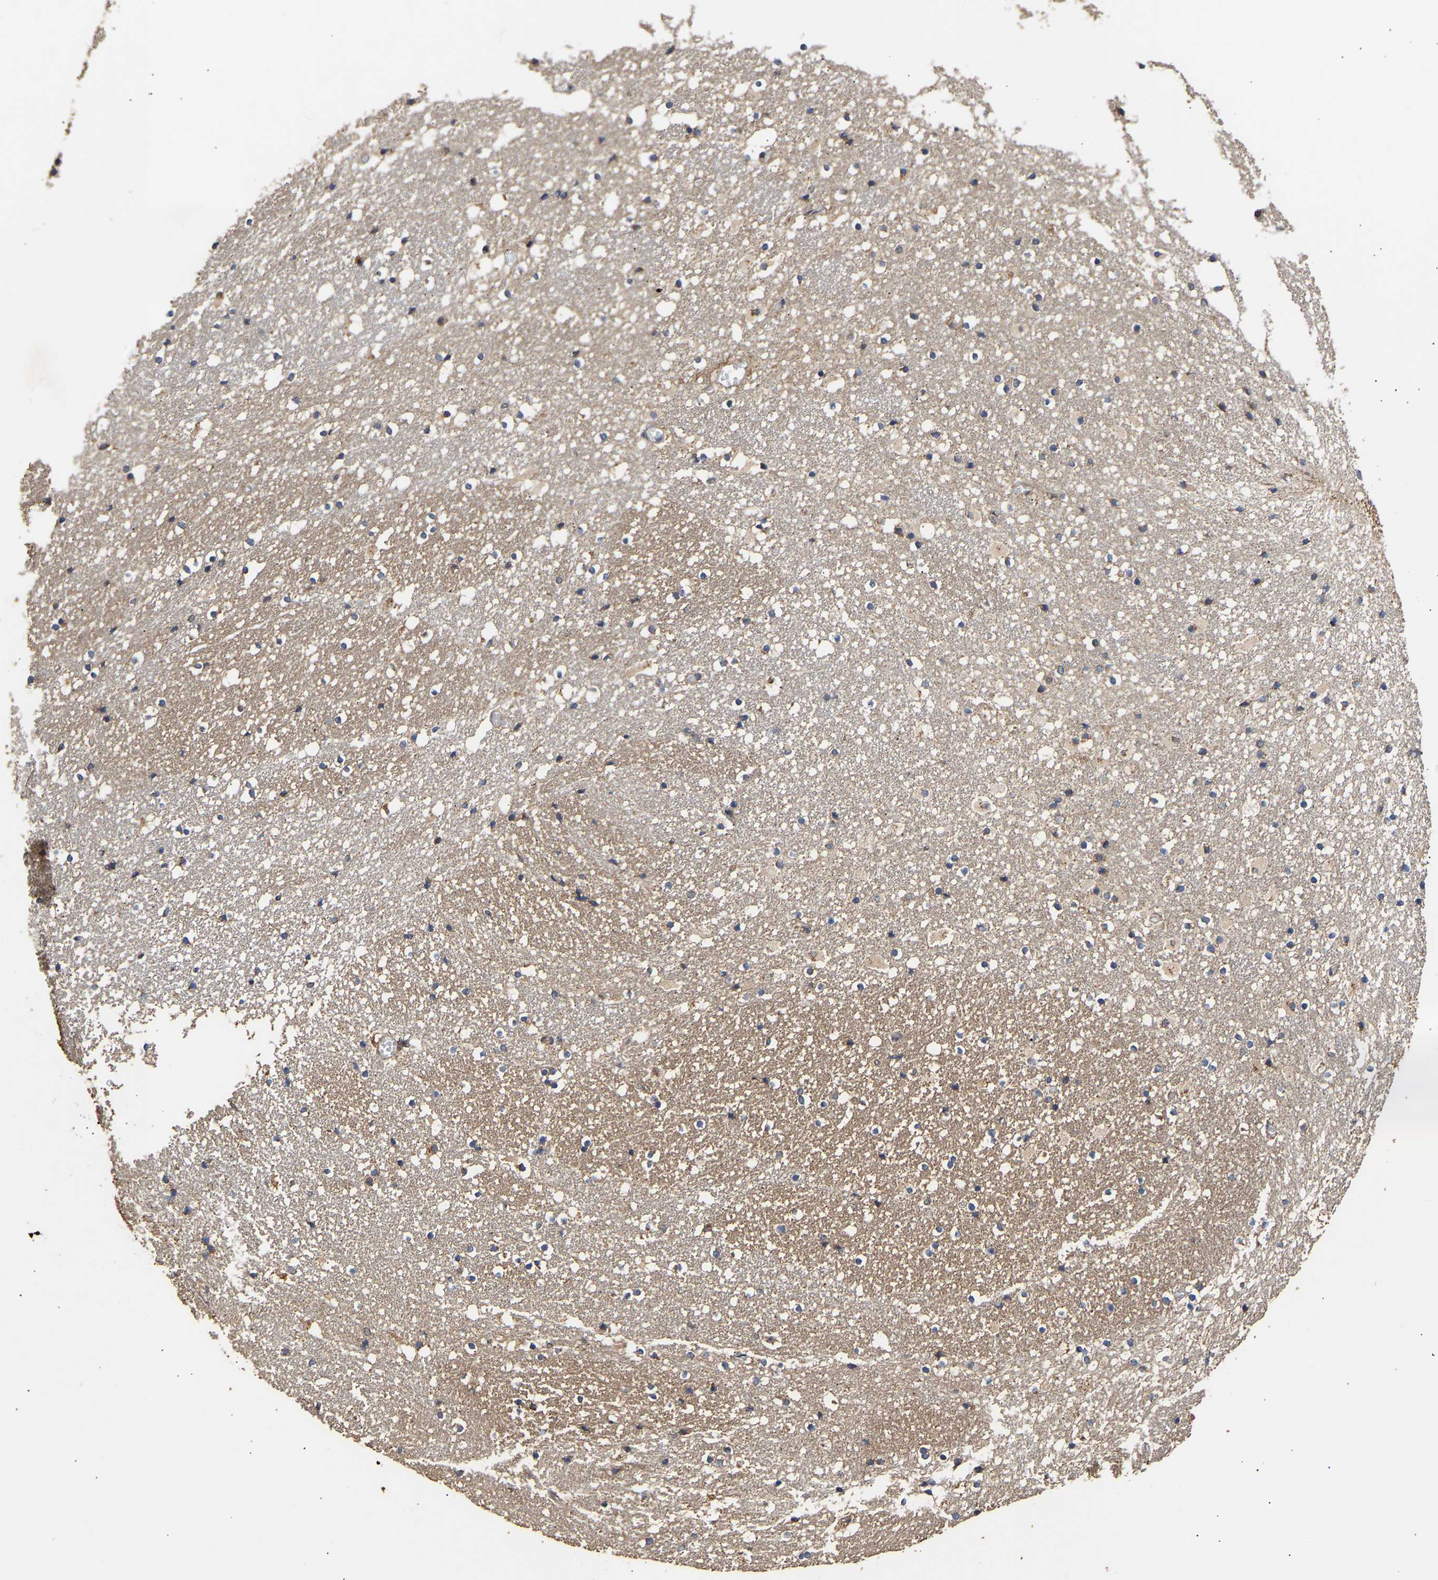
{"staining": {"intensity": "negative", "quantity": "none", "location": "none"}, "tissue": "caudate", "cell_type": "Glial cells", "image_type": "normal", "snomed": [{"axis": "morphology", "description": "Normal tissue, NOS"}, {"axis": "topography", "description": "Lateral ventricle wall"}], "caption": "This photomicrograph is of unremarkable caudate stained with immunohistochemistry (IHC) to label a protein in brown with the nuclei are counter-stained blue. There is no expression in glial cells.", "gene": "ZNF26", "patient": {"sex": "male", "age": 45}}